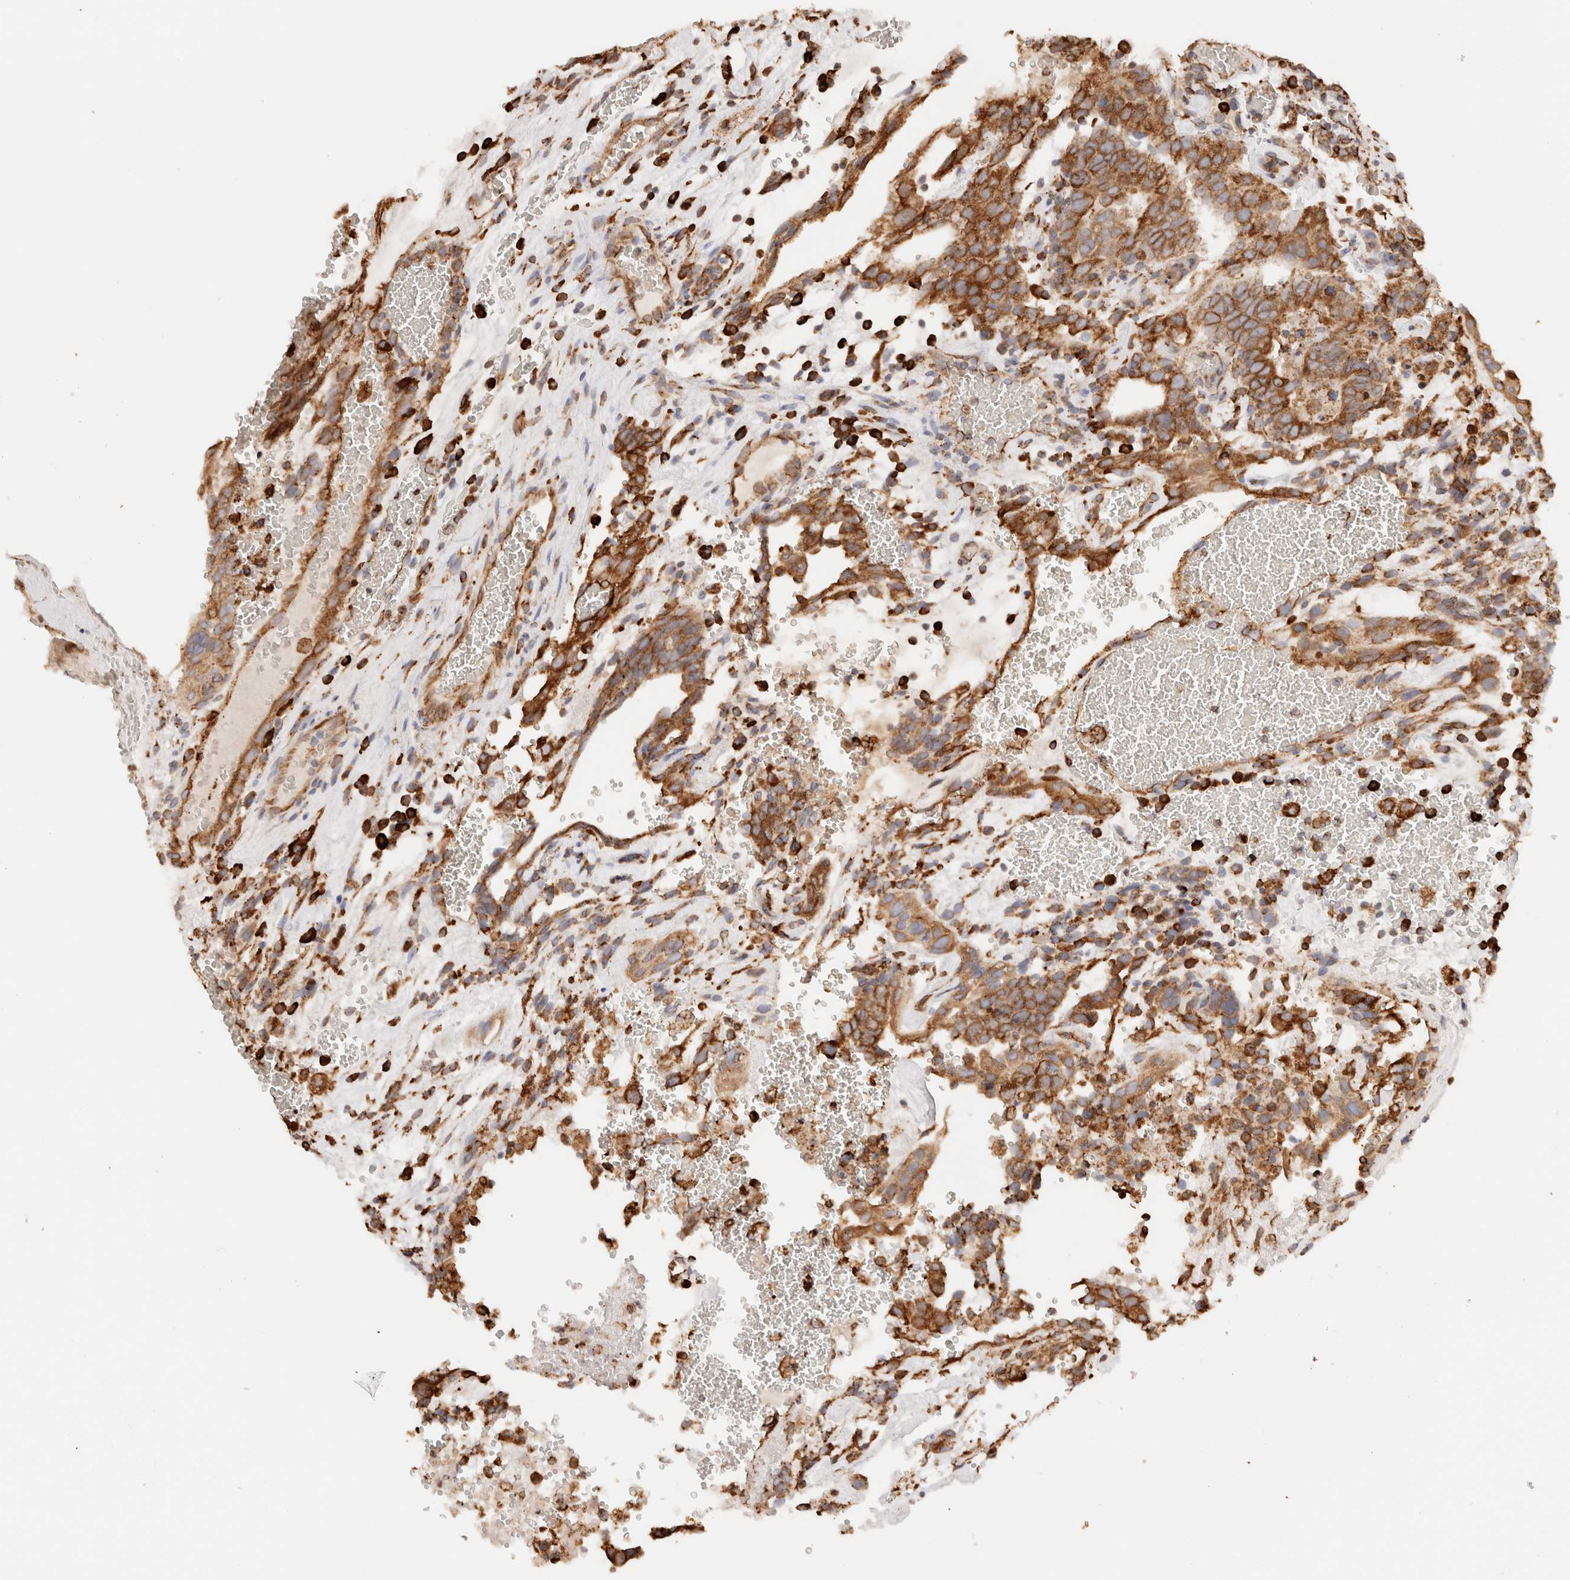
{"staining": {"intensity": "moderate", "quantity": ">75%", "location": "cytoplasmic/membranous"}, "tissue": "testis cancer", "cell_type": "Tumor cells", "image_type": "cancer", "snomed": [{"axis": "morphology", "description": "Seminoma, NOS"}, {"axis": "morphology", "description": "Carcinoma, Embryonal, NOS"}, {"axis": "topography", "description": "Testis"}], "caption": "IHC (DAB (3,3'-diaminobenzidine)) staining of testis seminoma shows moderate cytoplasmic/membranous protein staining in about >75% of tumor cells.", "gene": "FER", "patient": {"sex": "male", "age": 52}}